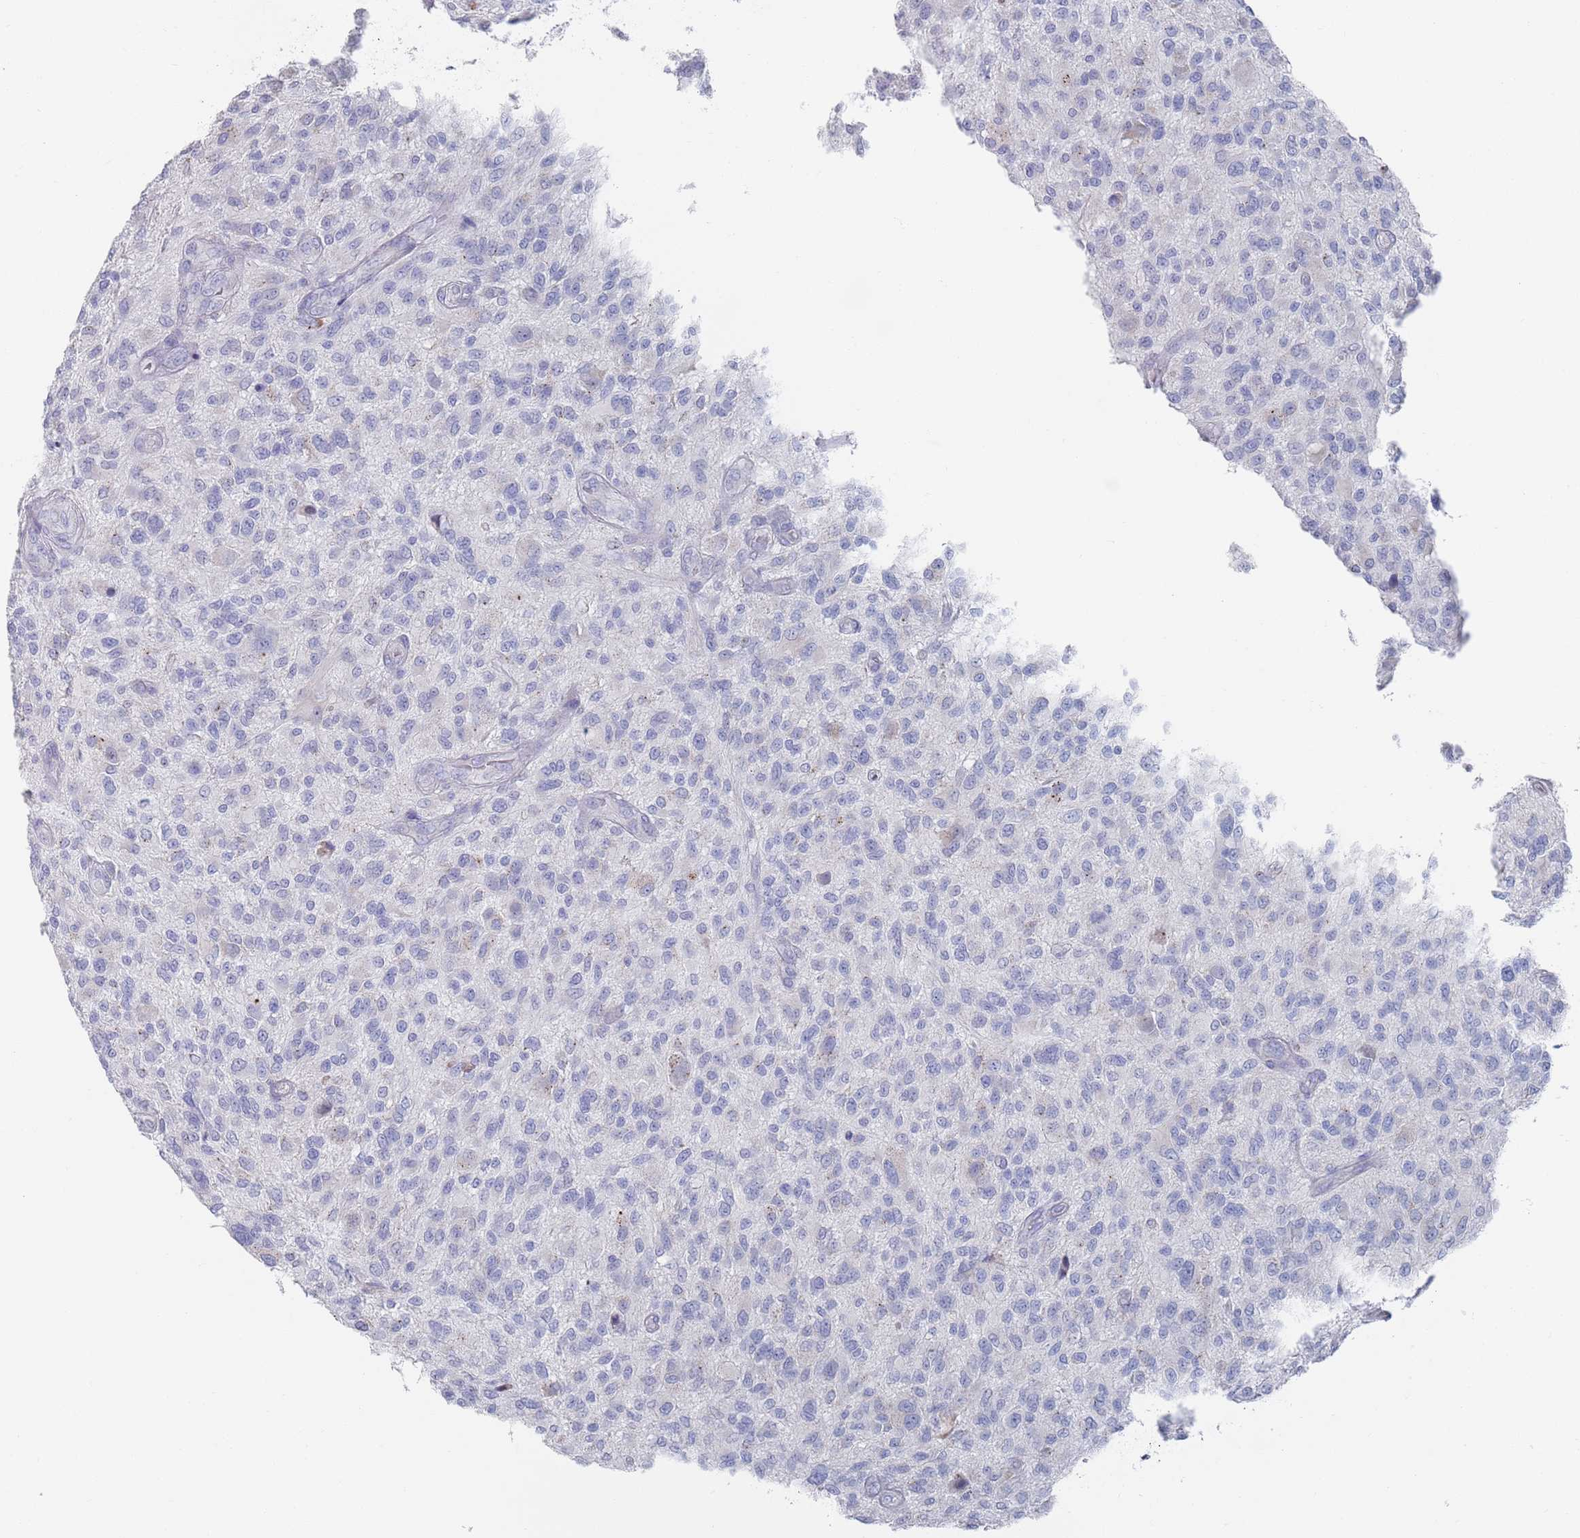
{"staining": {"intensity": "negative", "quantity": "none", "location": "none"}, "tissue": "glioma", "cell_type": "Tumor cells", "image_type": "cancer", "snomed": [{"axis": "morphology", "description": "Glioma, malignant, High grade"}, {"axis": "topography", "description": "Brain"}], "caption": "This is an immunohistochemistry (IHC) histopathology image of glioma. There is no expression in tumor cells.", "gene": "MAT1A", "patient": {"sex": "male", "age": 47}}